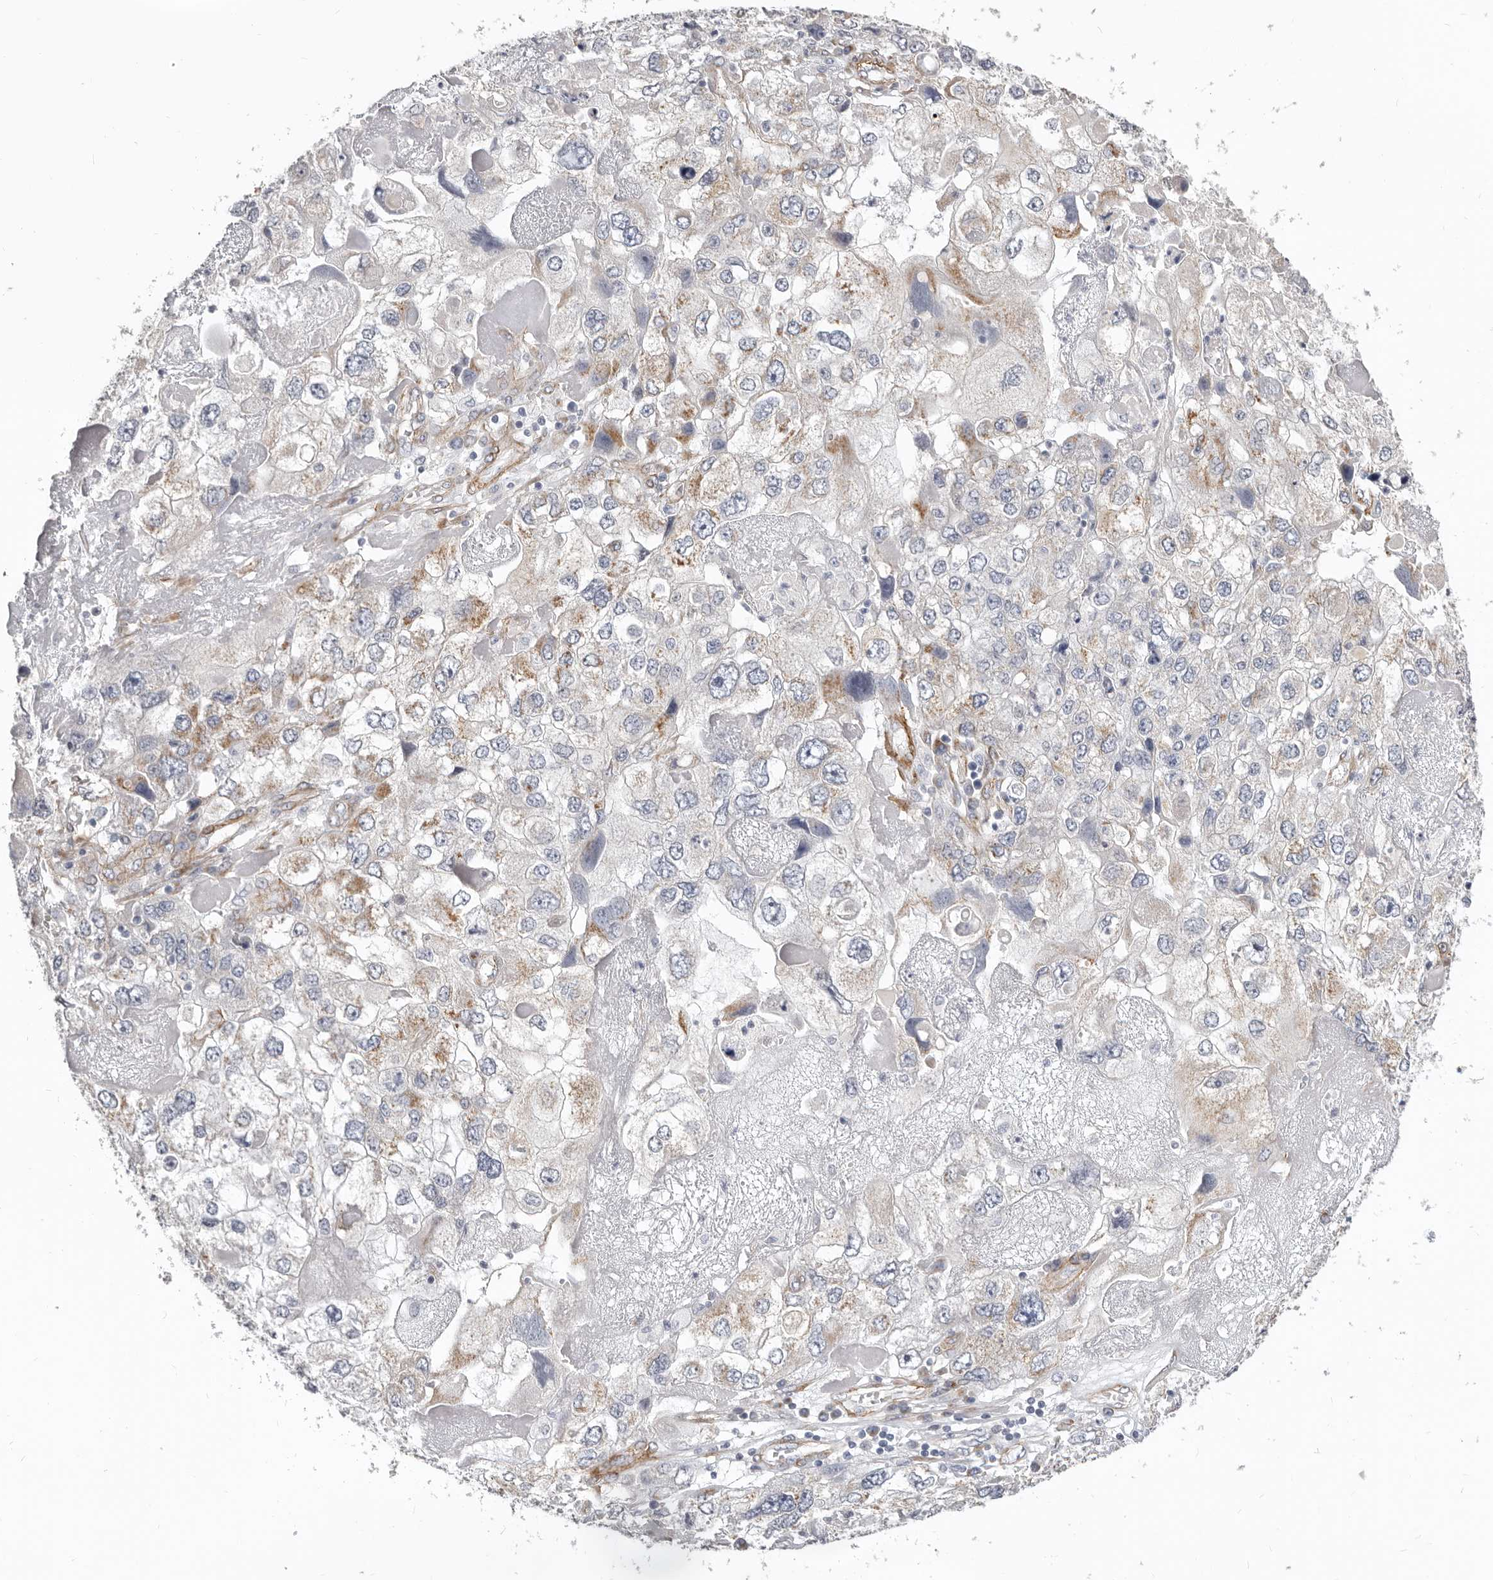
{"staining": {"intensity": "weak", "quantity": "<25%", "location": "cytoplasmic/membranous"}, "tissue": "endometrial cancer", "cell_type": "Tumor cells", "image_type": "cancer", "snomed": [{"axis": "morphology", "description": "Adenocarcinoma, NOS"}, {"axis": "topography", "description": "Endometrium"}], "caption": "The micrograph exhibits no staining of tumor cells in endometrial cancer.", "gene": "RABAC1", "patient": {"sex": "female", "age": 49}}